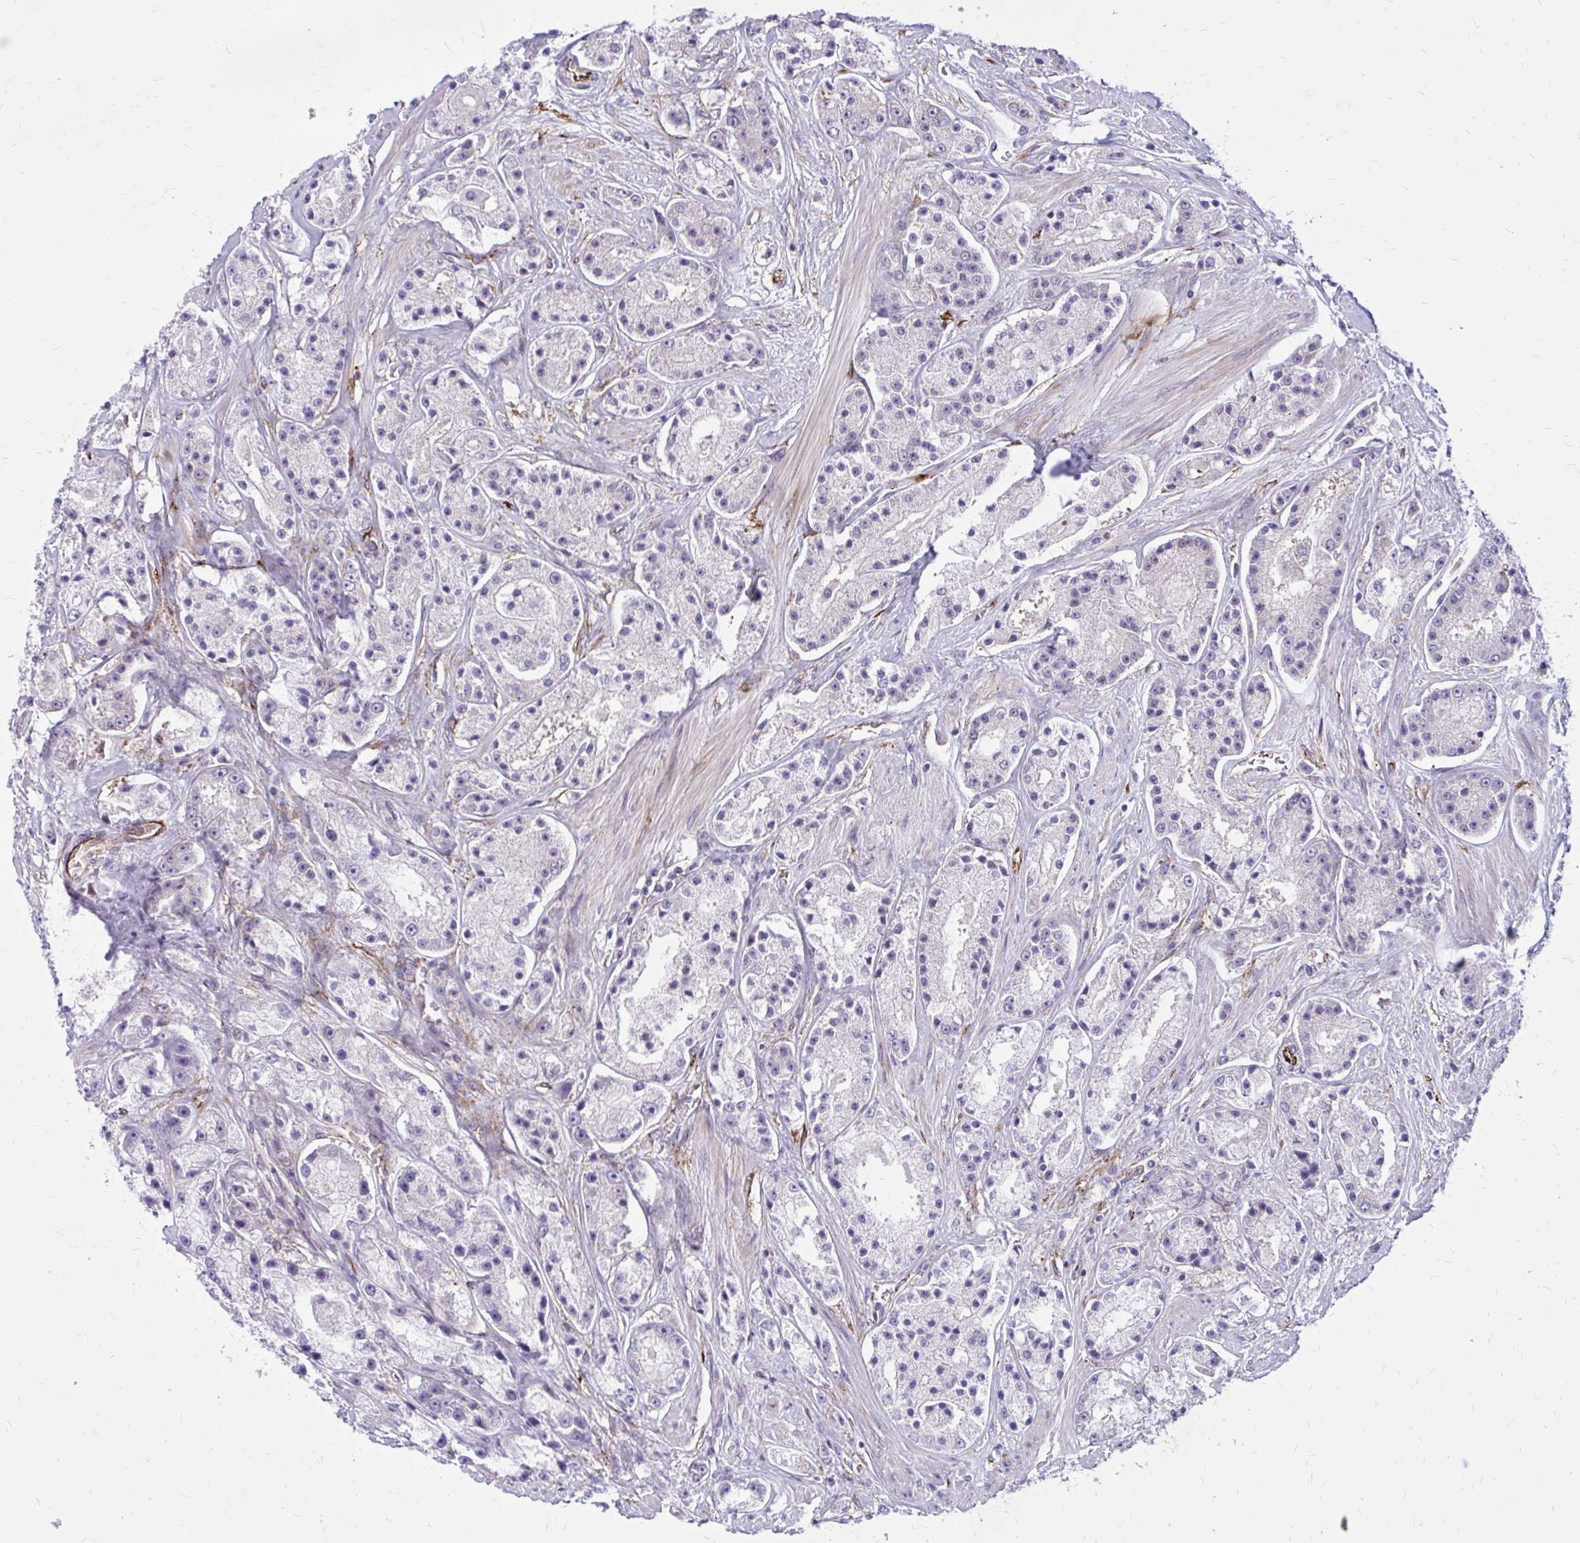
{"staining": {"intensity": "negative", "quantity": "none", "location": "none"}, "tissue": "prostate cancer", "cell_type": "Tumor cells", "image_type": "cancer", "snomed": [{"axis": "morphology", "description": "Adenocarcinoma, High grade"}, {"axis": "topography", "description": "Prostate"}], "caption": "Tumor cells are negative for brown protein staining in high-grade adenocarcinoma (prostate).", "gene": "BEND5", "patient": {"sex": "male", "age": 67}}